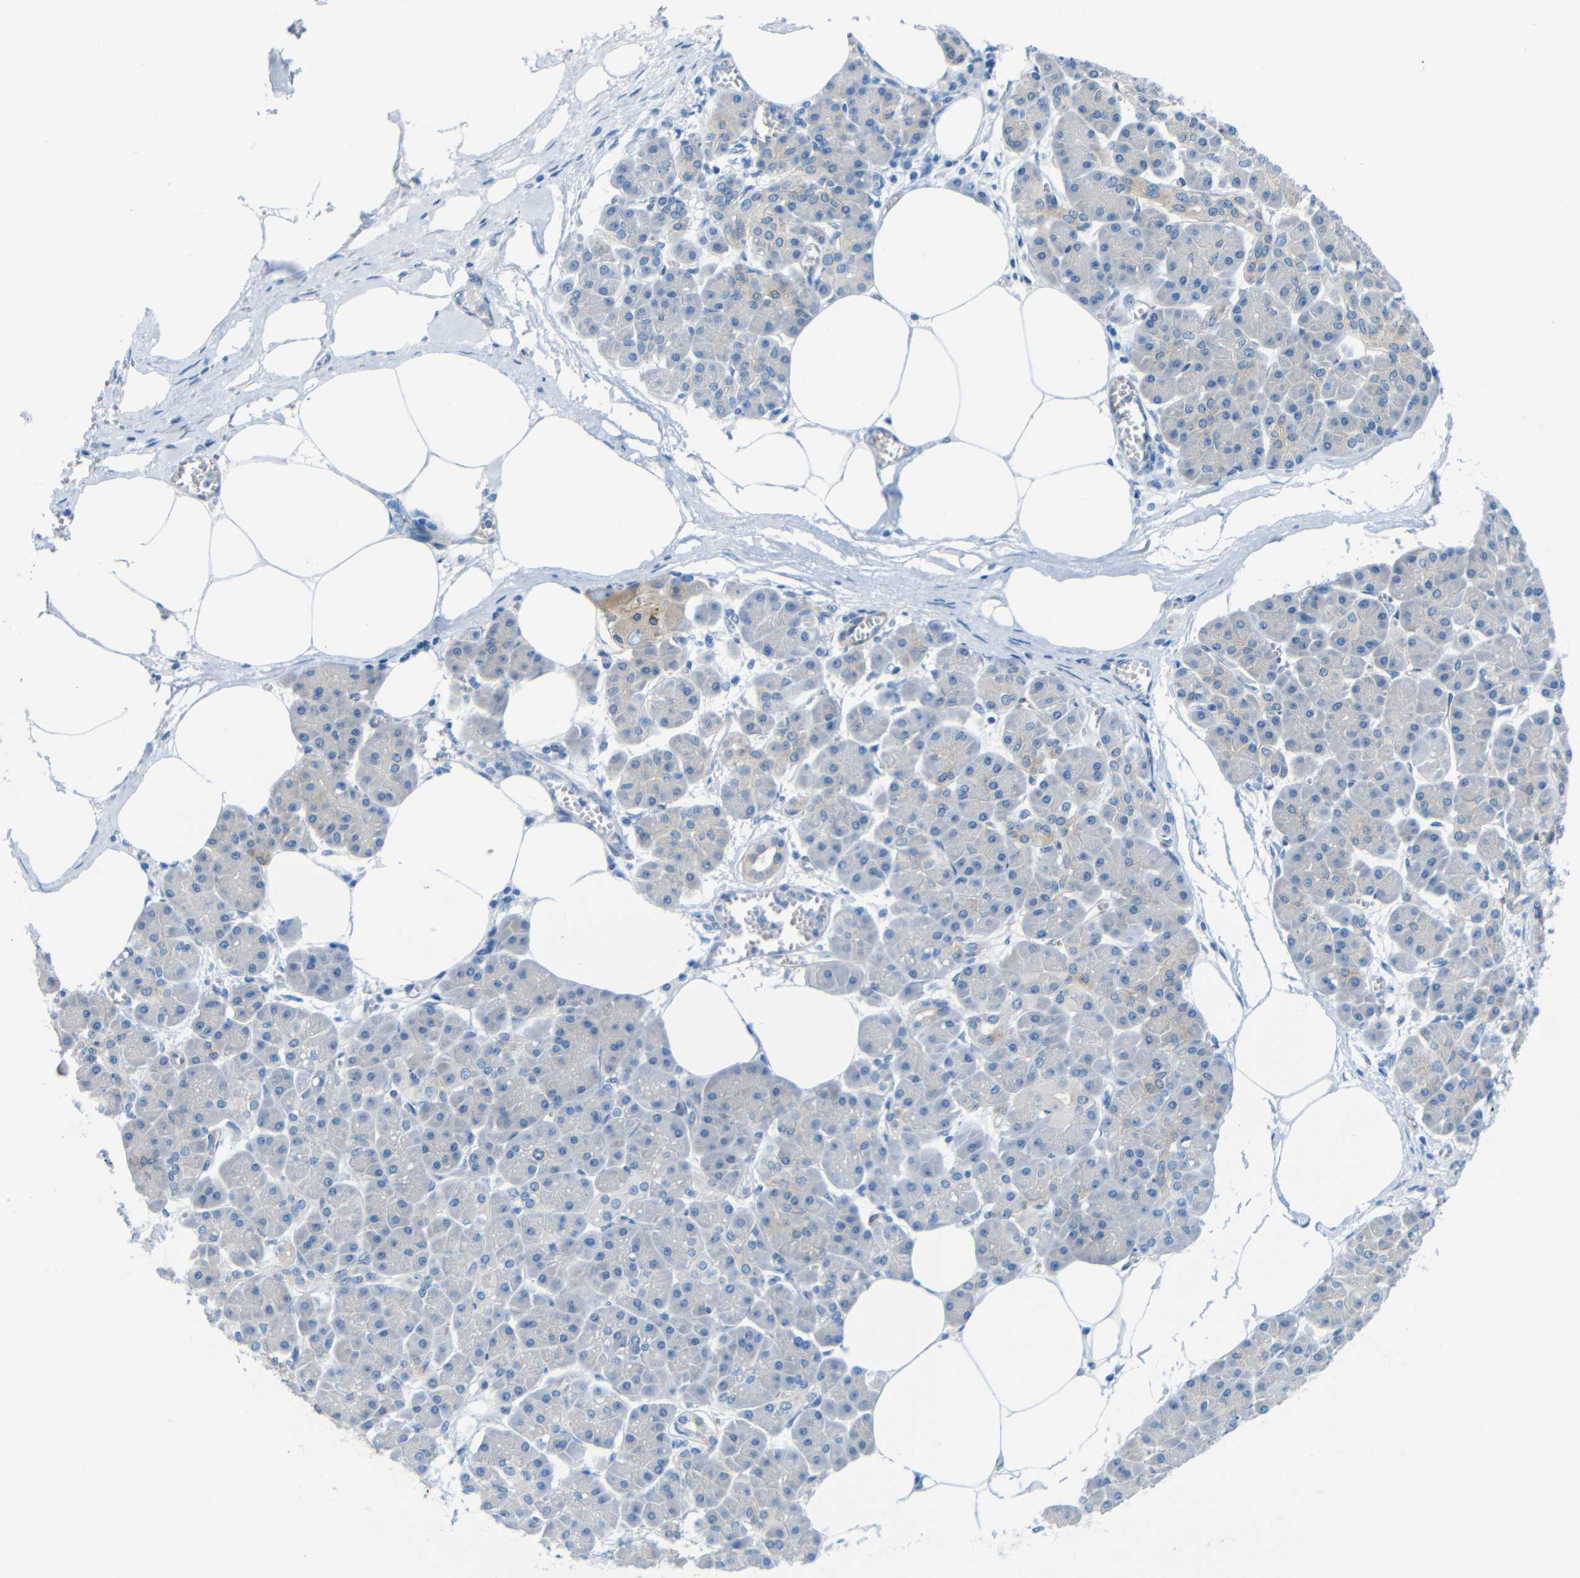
{"staining": {"intensity": "negative", "quantity": "none", "location": "none"}, "tissue": "pancreatic cancer", "cell_type": "Tumor cells", "image_type": "cancer", "snomed": [{"axis": "morphology", "description": "Adenocarcinoma, NOS"}, {"axis": "topography", "description": "Pancreas"}], "caption": "DAB (3,3'-diaminobenzidine) immunohistochemical staining of human pancreatic adenocarcinoma shows no significant staining in tumor cells.", "gene": "MAP2", "patient": {"sex": "female", "age": 70}}